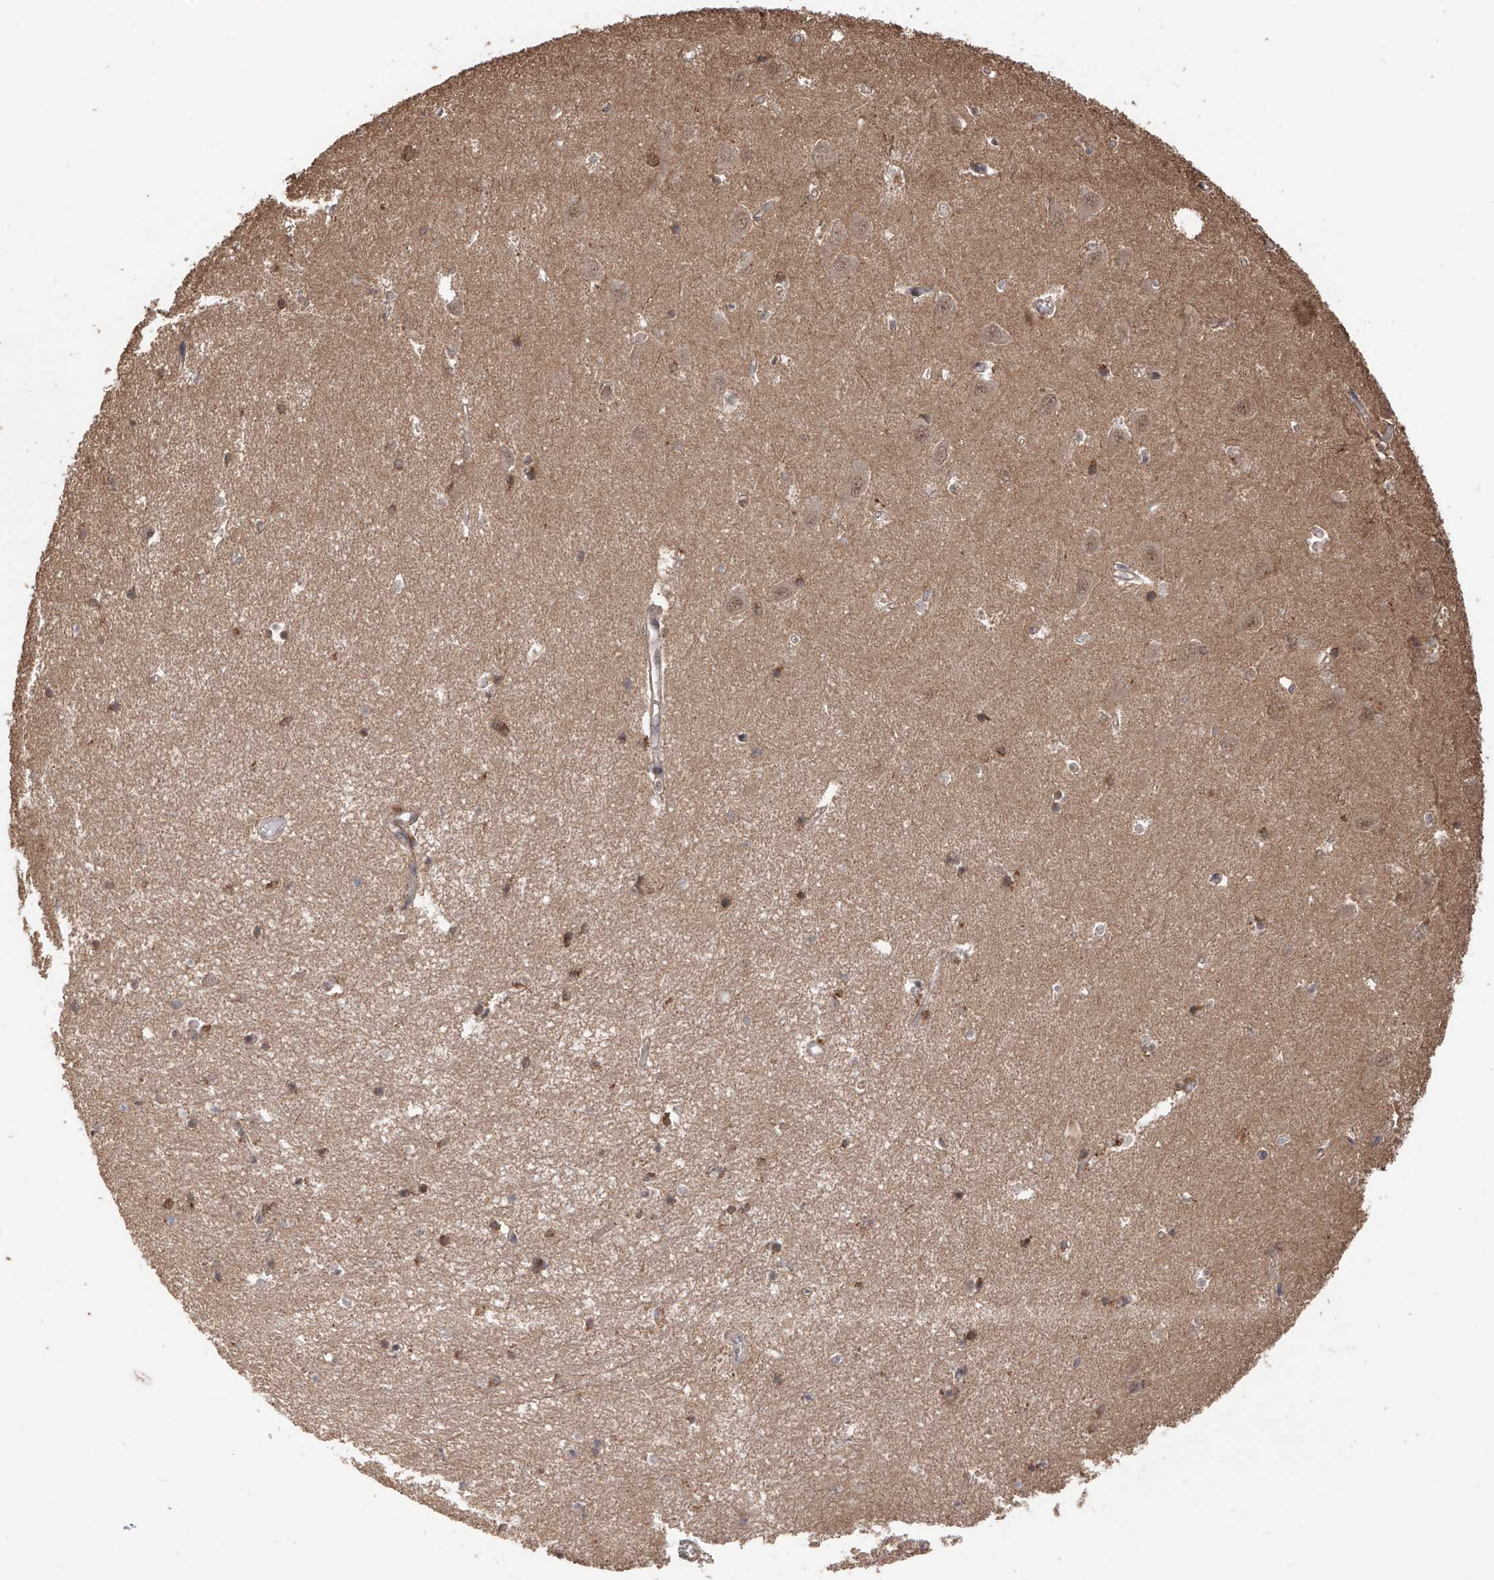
{"staining": {"intensity": "moderate", "quantity": "25%-75%", "location": "cytoplasmic/membranous"}, "tissue": "hippocampus", "cell_type": "Glial cells", "image_type": "normal", "snomed": [{"axis": "morphology", "description": "Normal tissue, NOS"}, {"axis": "topography", "description": "Hippocampus"}], "caption": "Immunohistochemical staining of normal human hippocampus demonstrates 25%-75% levels of moderate cytoplasmic/membranous protein positivity in about 25%-75% of glial cells.", "gene": "FAM135A", "patient": {"sex": "male", "age": 70}}